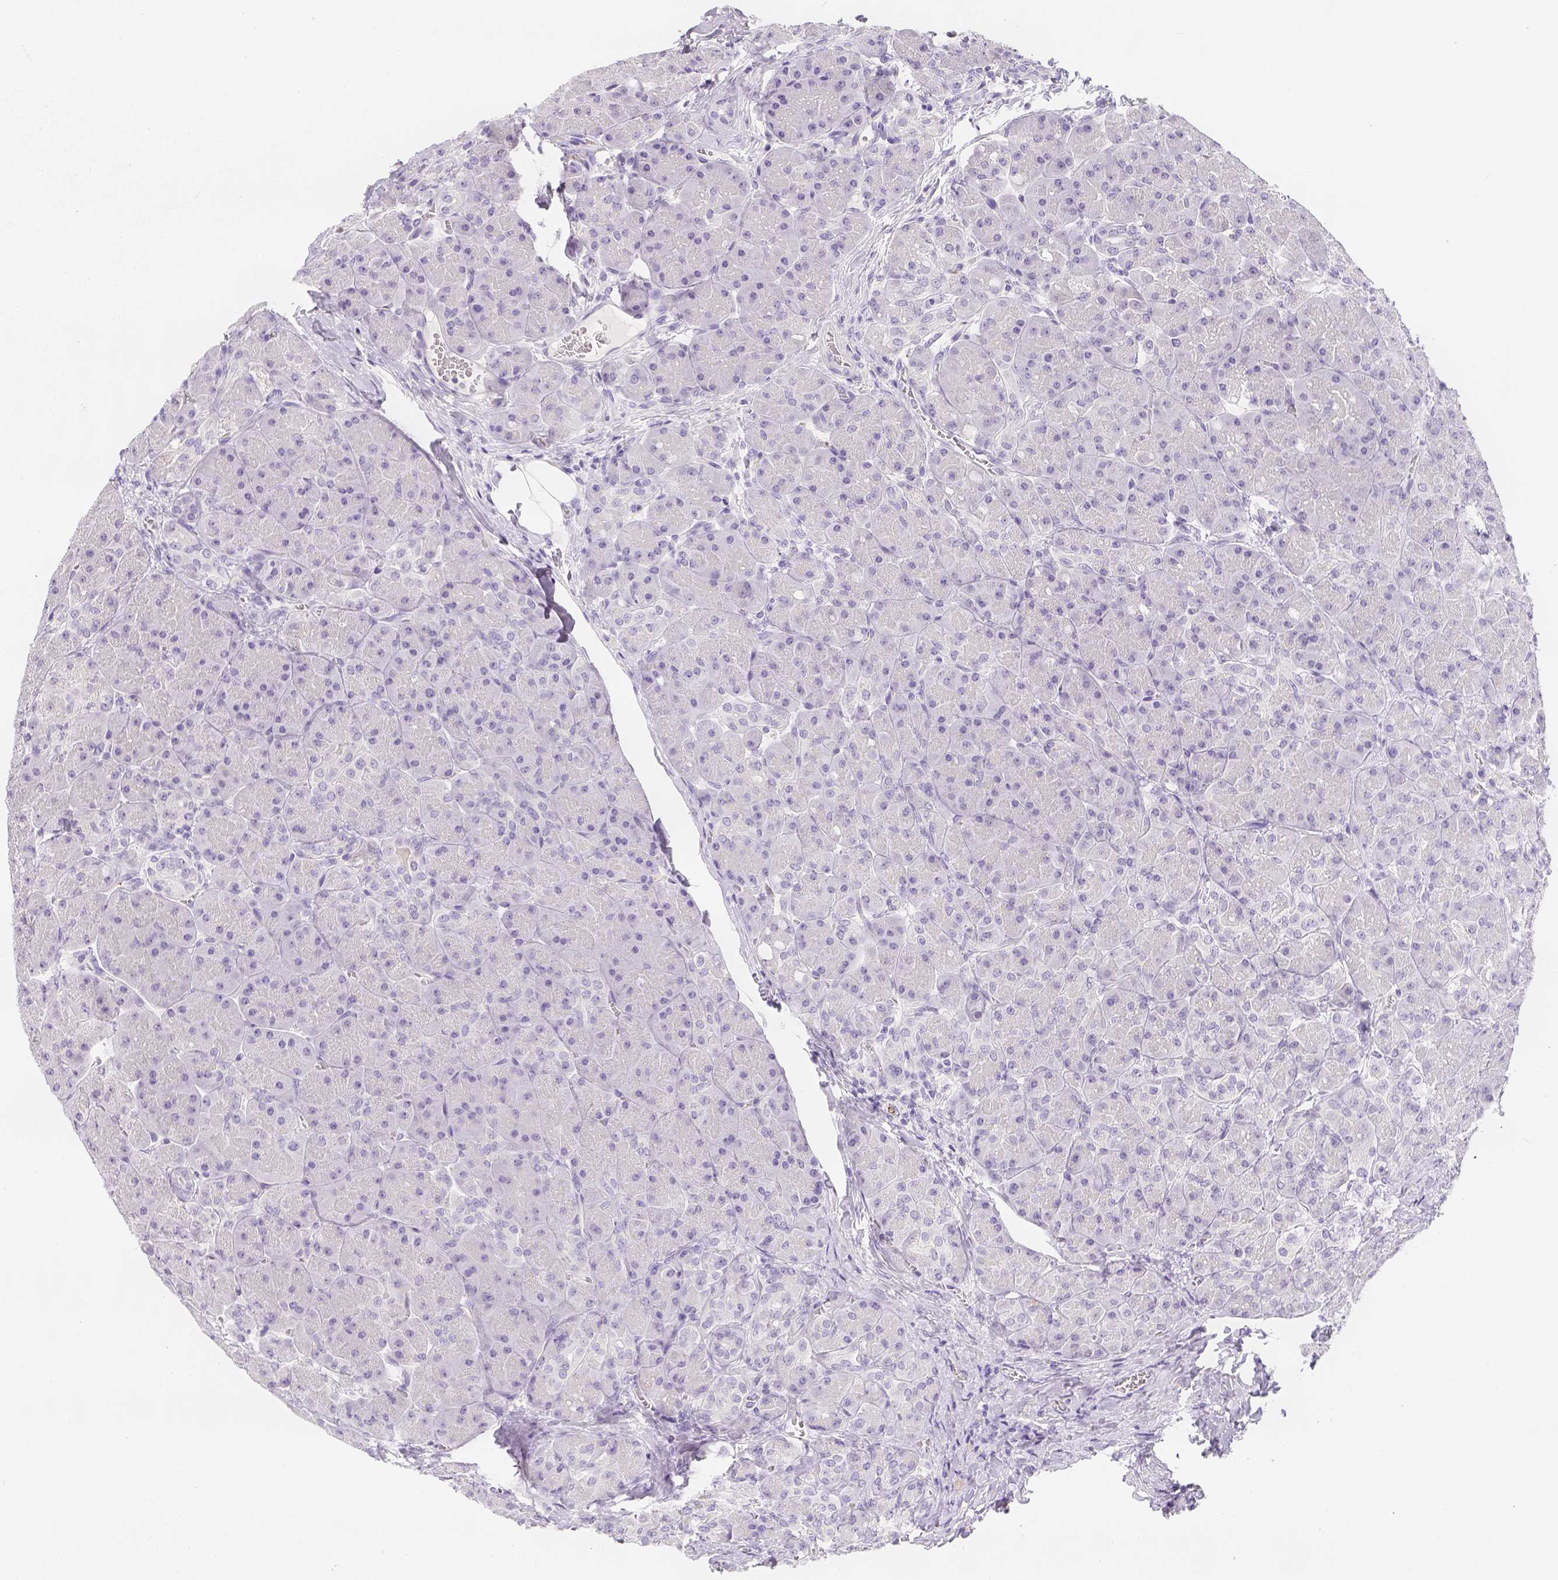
{"staining": {"intensity": "negative", "quantity": "none", "location": "none"}, "tissue": "pancreas", "cell_type": "Exocrine glandular cells", "image_type": "normal", "snomed": [{"axis": "morphology", "description": "Normal tissue, NOS"}, {"axis": "topography", "description": "Pancreas"}], "caption": "Histopathology image shows no protein staining in exocrine glandular cells of unremarkable pancreas. (DAB (3,3'-diaminobenzidine) immunohistochemistry with hematoxylin counter stain).", "gene": "SLC18A1", "patient": {"sex": "male", "age": 55}}